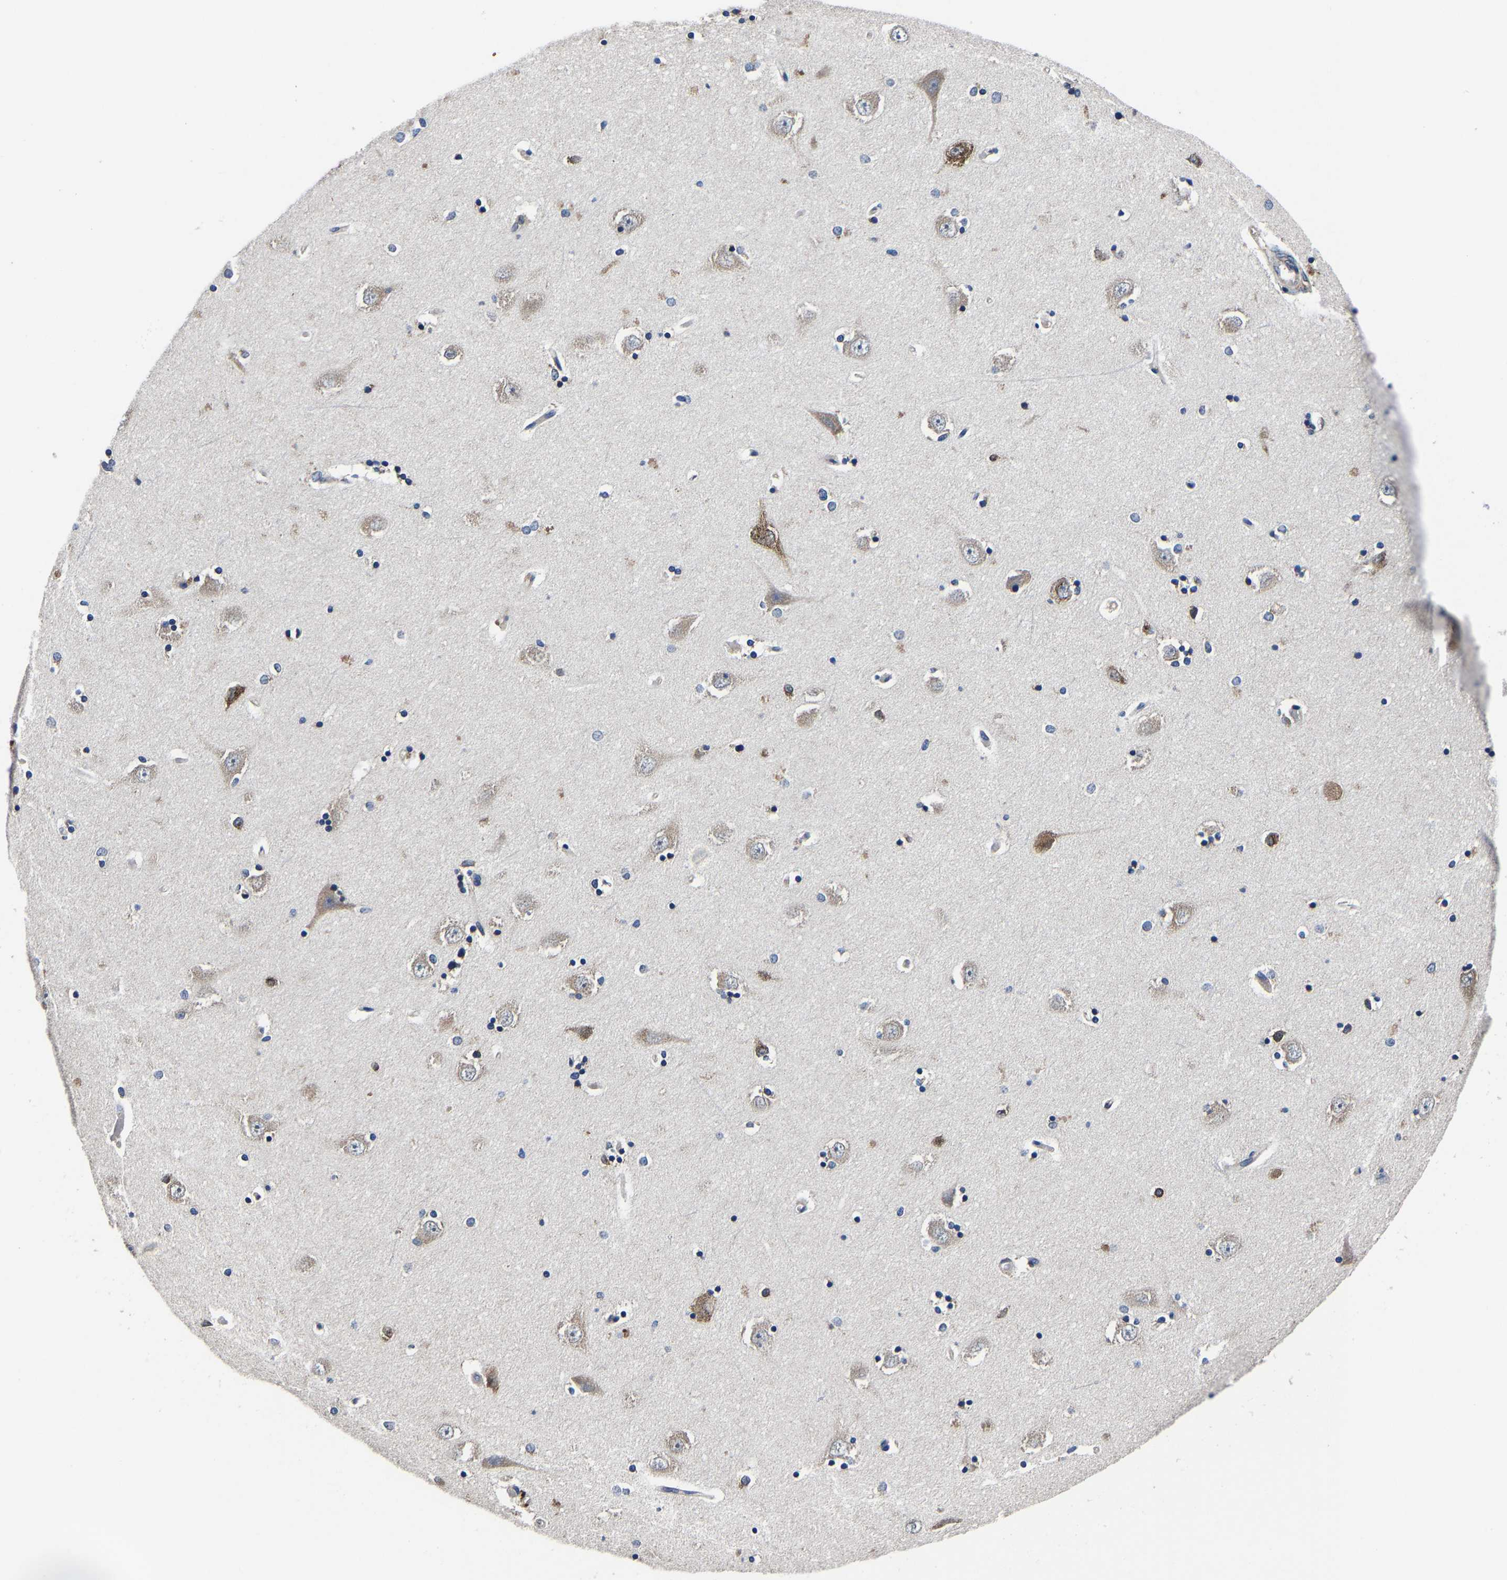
{"staining": {"intensity": "moderate", "quantity": "25%-75%", "location": "cytoplasmic/membranous"}, "tissue": "hippocampus", "cell_type": "Glial cells", "image_type": "normal", "snomed": [{"axis": "morphology", "description": "Normal tissue, NOS"}, {"axis": "topography", "description": "Hippocampus"}], "caption": "Immunohistochemical staining of normal human hippocampus reveals medium levels of moderate cytoplasmic/membranous staining in about 25%-75% of glial cells.", "gene": "EBAG9", "patient": {"sex": "male", "age": 45}}